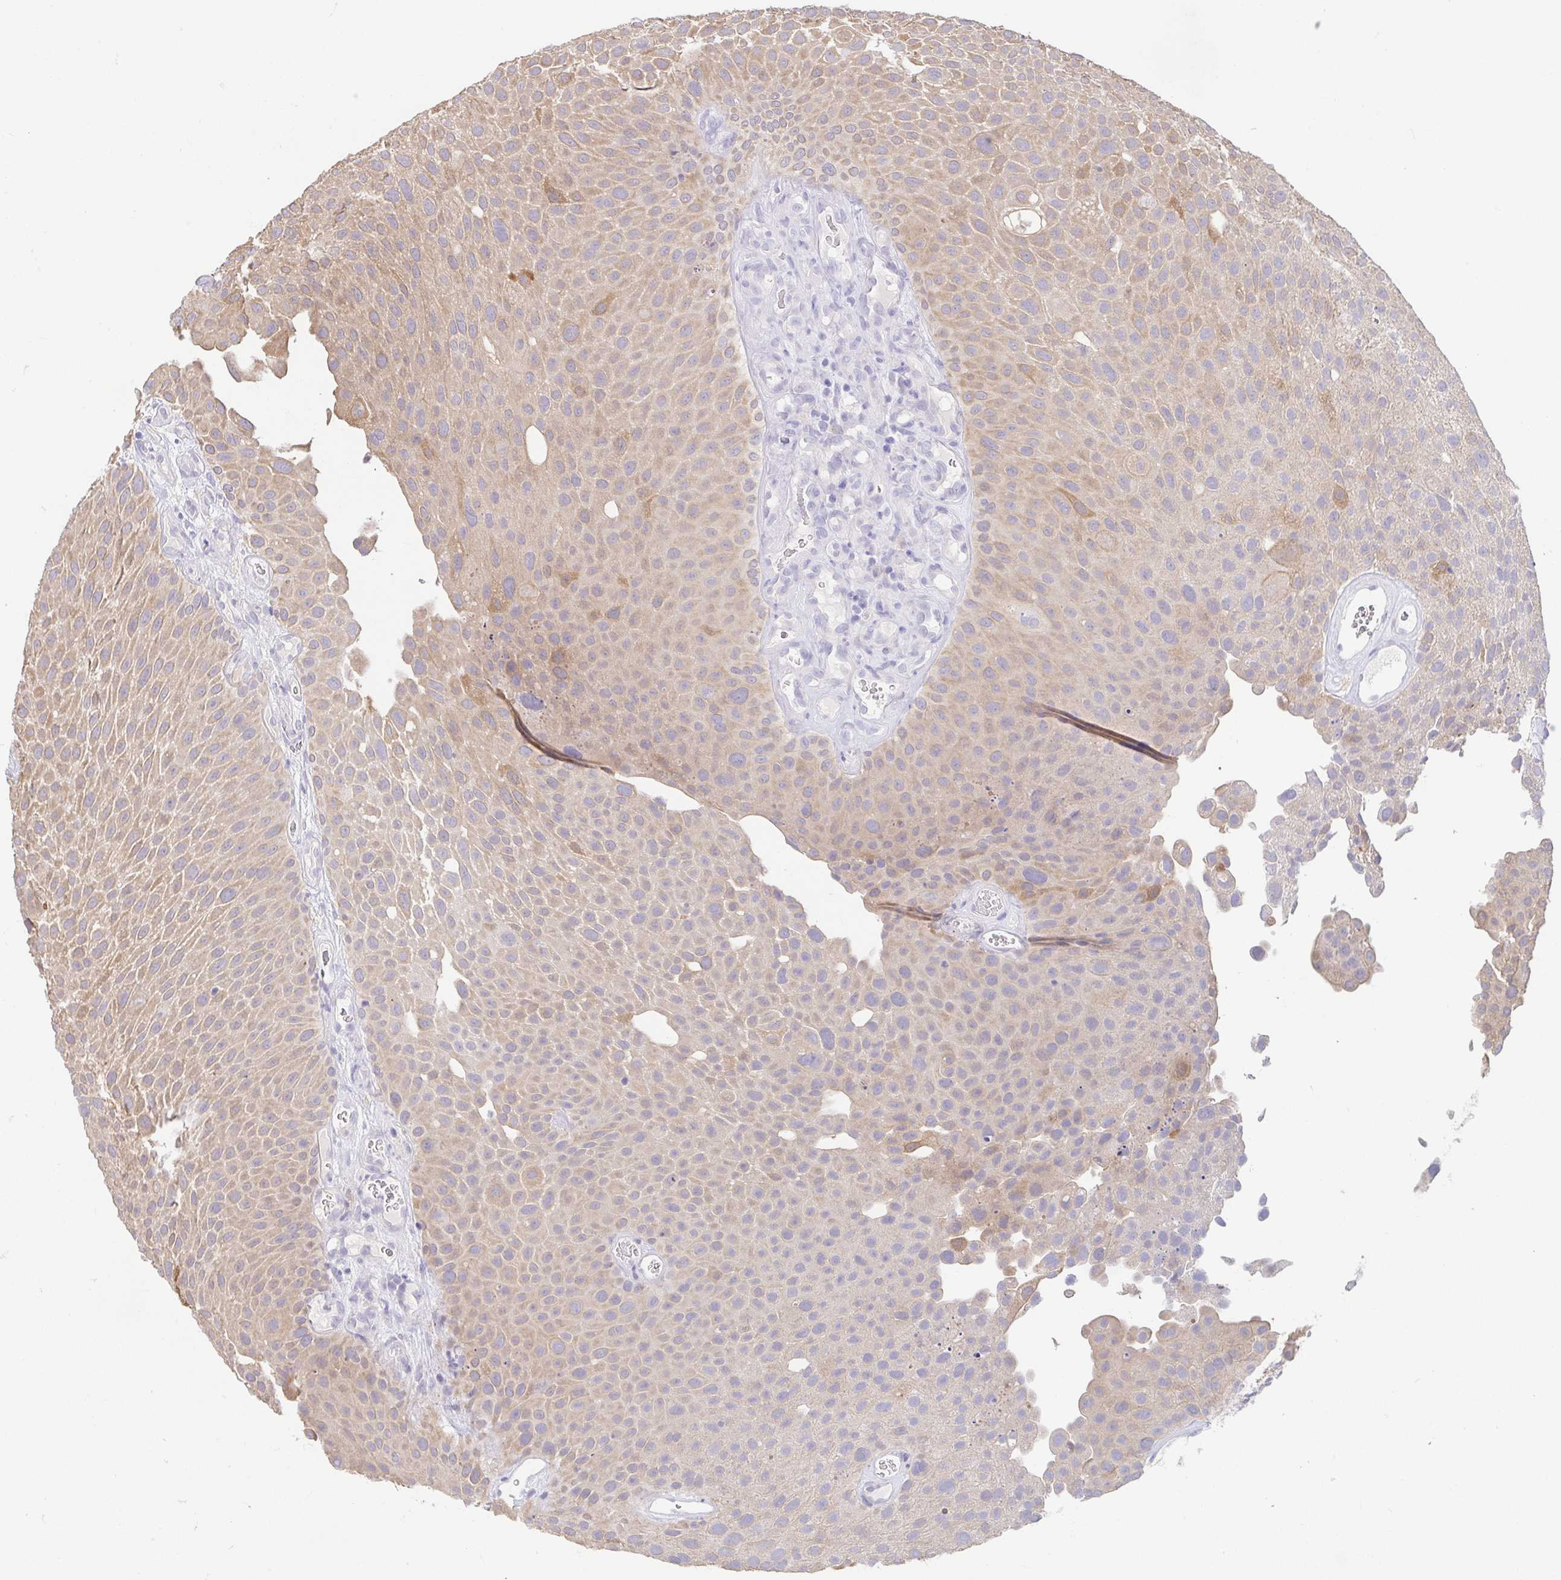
{"staining": {"intensity": "weak", "quantity": "25%-75%", "location": "cytoplasmic/membranous"}, "tissue": "urothelial cancer", "cell_type": "Tumor cells", "image_type": "cancer", "snomed": [{"axis": "morphology", "description": "Urothelial carcinoma, Low grade"}, {"axis": "topography", "description": "Urinary bladder"}], "caption": "Immunohistochemistry (IHC) image of human urothelial carcinoma (low-grade) stained for a protein (brown), which reveals low levels of weak cytoplasmic/membranous positivity in about 25%-75% of tumor cells.", "gene": "FABP3", "patient": {"sex": "male", "age": 72}}